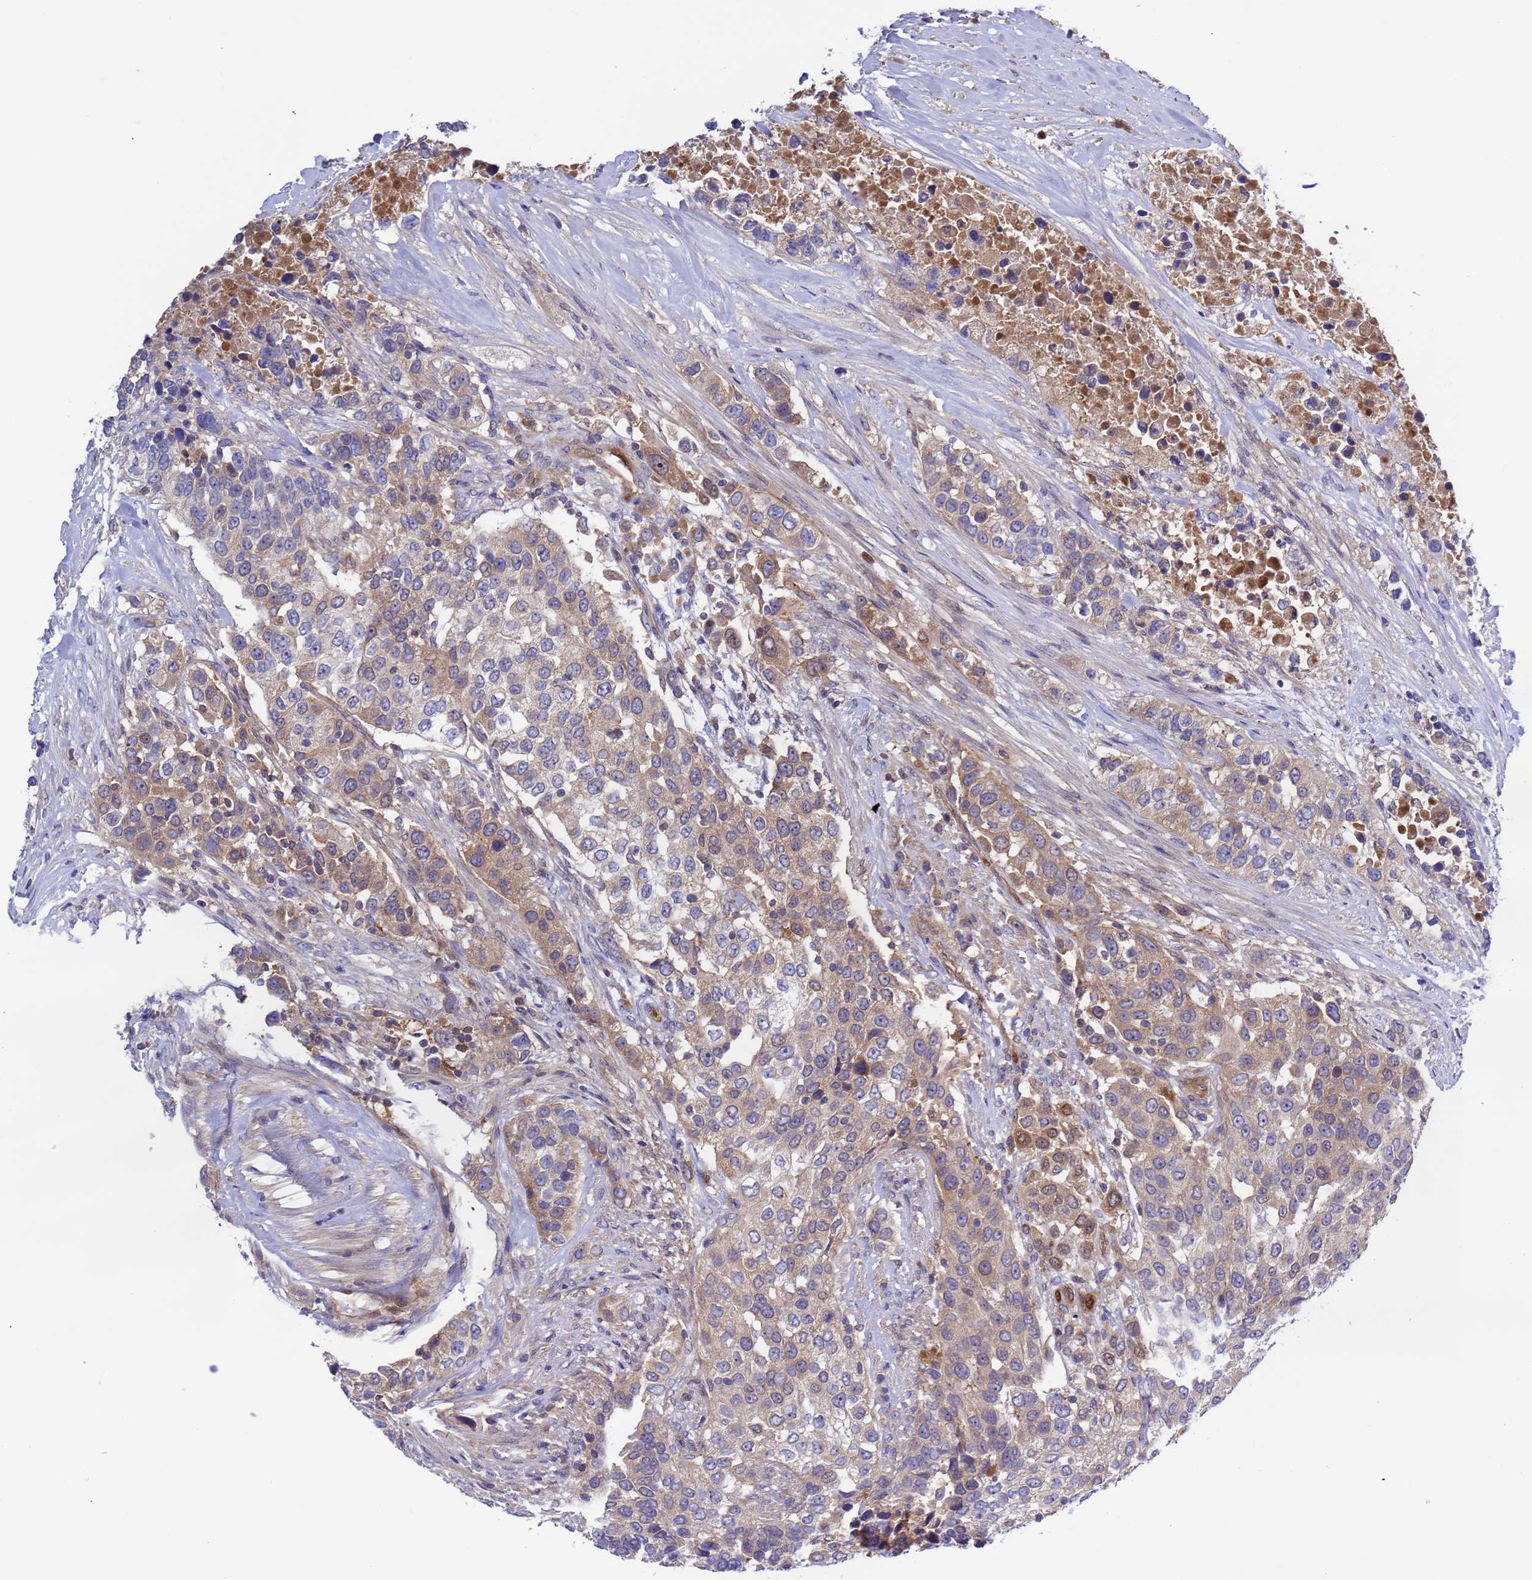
{"staining": {"intensity": "weak", "quantity": "25%-75%", "location": "cytoplasmic/membranous"}, "tissue": "urothelial cancer", "cell_type": "Tumor cells", "image_type": "cancer", "snomed": [{"axis": "morphology", "description": "Urothelial carcinoma, High grade"}, {"axis": "topography", "description": "Urinary bladder"}], "caption": "A low amount of weak cytoplasmic/membranous positivity is appreciated in approximately 25%-75% of tumor cells in urothelial carcinoma (high-grade) tissue.", "gene": "FOXRED1", "patient": {"sex": "female", "age": 80}}